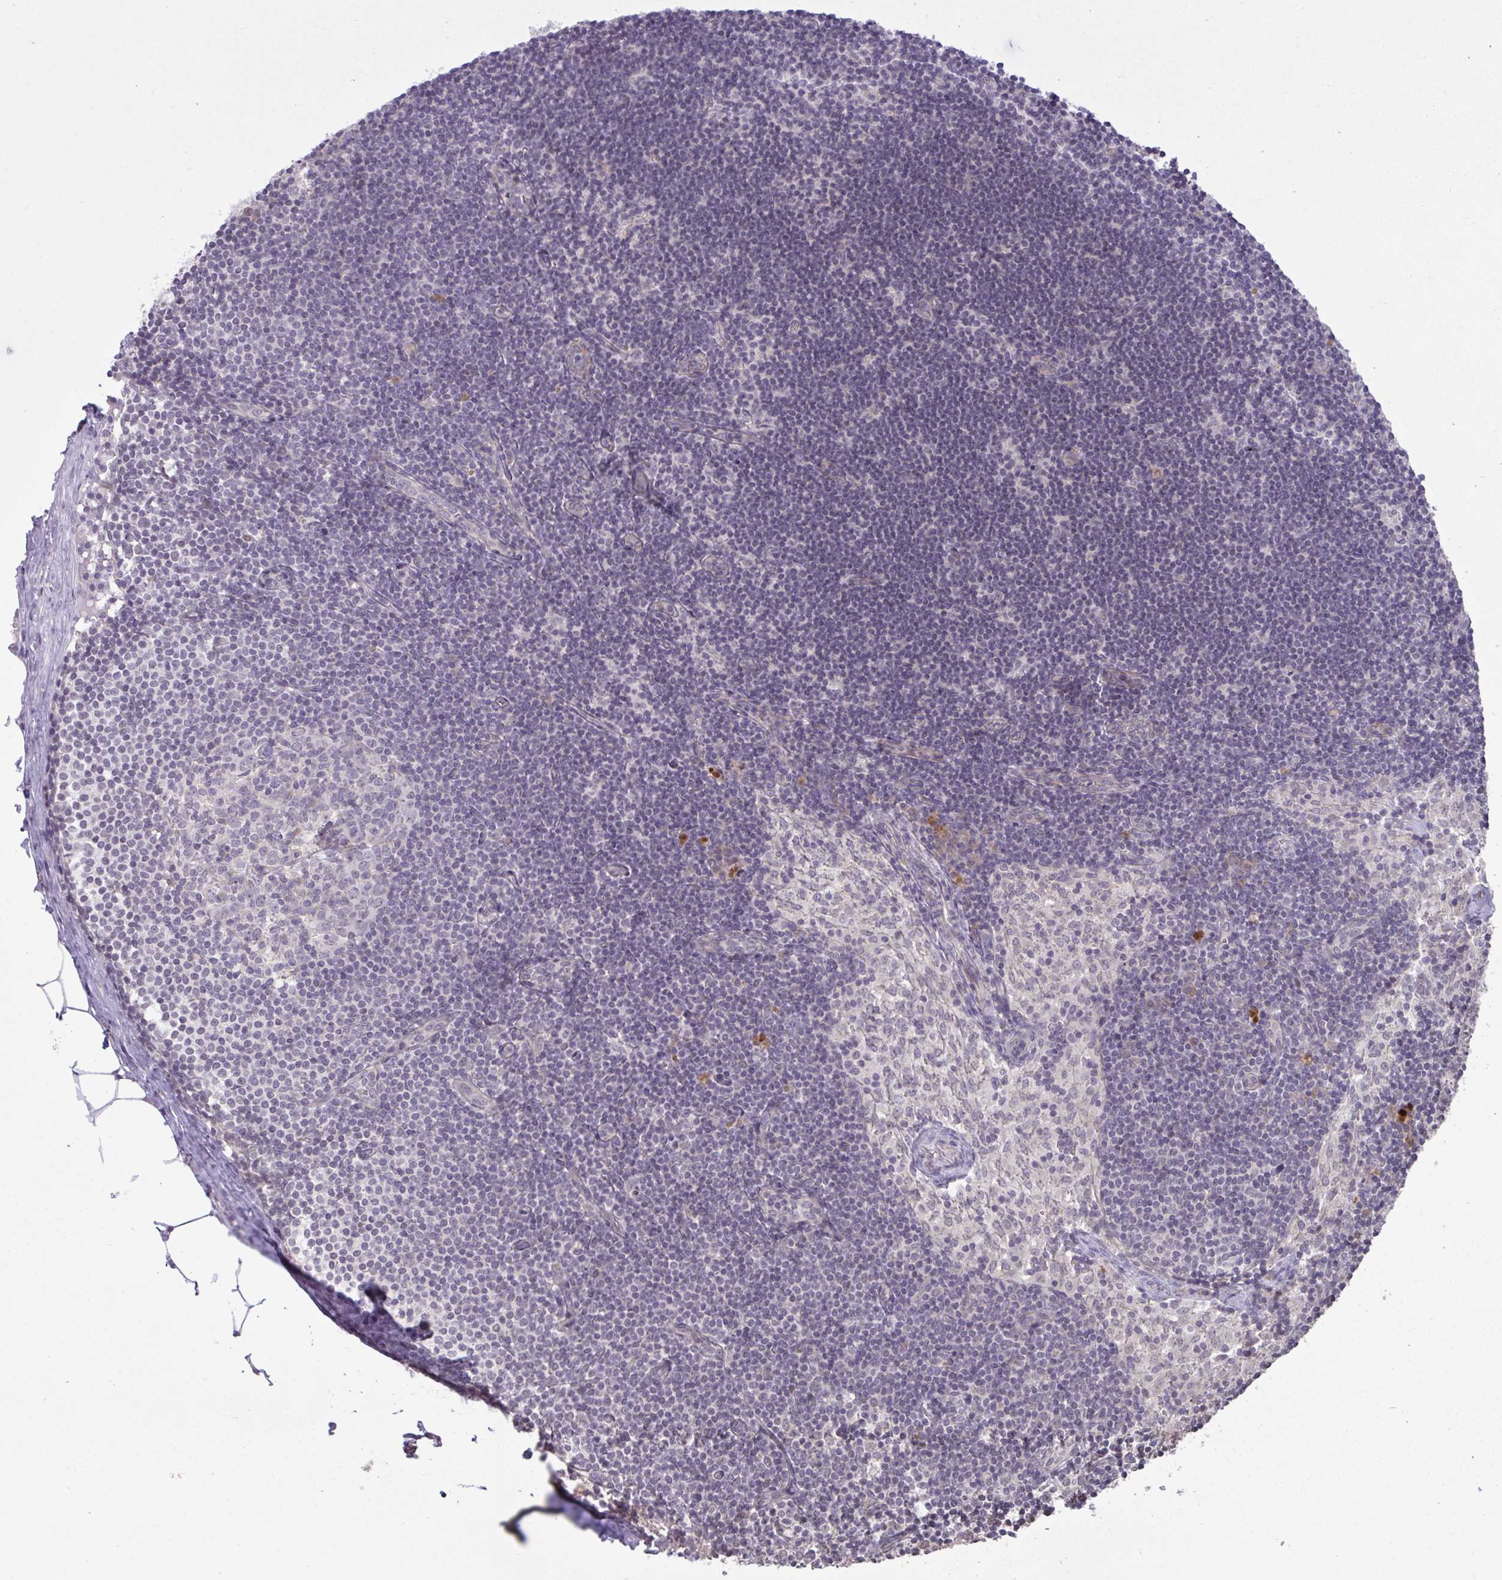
{"staining": {"intensity": "negative", "quantity": "none", "location": "none"}, "tissue": "lymph node", "cell_type": "Germinal center cells", "image_type": "normal", "snomed": [{"axis": "morphology", "description": "Normal tissue, NOS"}, {"axis": "topography", "description": "Lymph node"}], "caption": "This is an IHC micrograph of benign lymph node. There is no staining in germinal center cells.", "gene": "CYP20A1", "patient": {"sex": "female", "age": 31}}